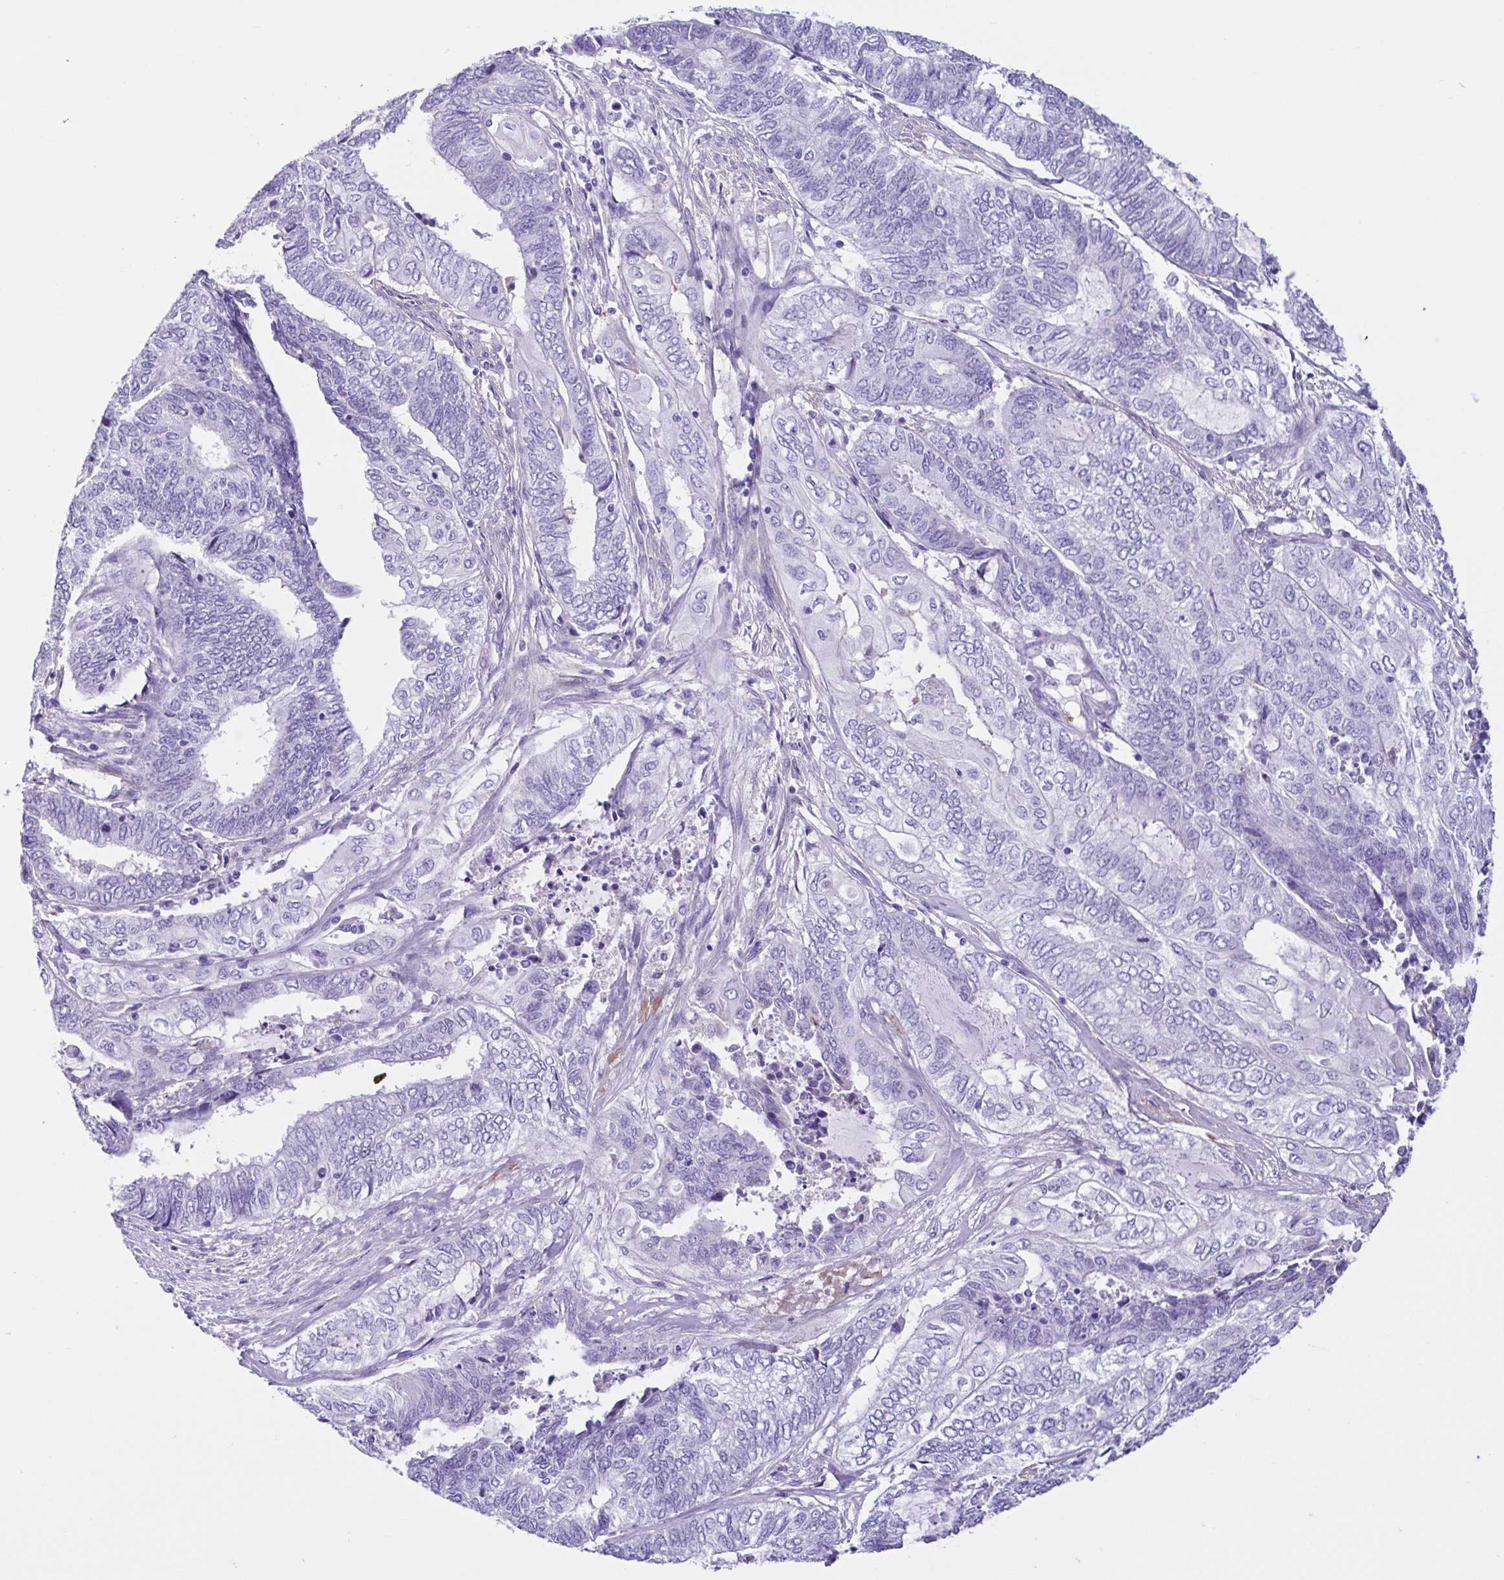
{"staining": {"intensity": "negative", "quantity": "none", "location": "none"}, "tissue": "endometrial cancer", "cell_type": "Tumor cells", "image_type": "cancer", "snomed": [{"axis": "morphology", "description": "Adenocarcinoma, NOS"}, {"axis": "topography", "description": "Uterus"}, {"axis": "topography", "description": "Endometrium"}], "caption": "A high-resolution micrograph shows immunohistochemistry (IHC) staining of endometrial adenocarcinoma, which shows no significant staining in tumor cells. (DAB (3,3'-diaminobenzidine) immunohistochemistry, high magnification).", "gene": "CYP11B1", "patient": {"sex": "female", "age": 70}}